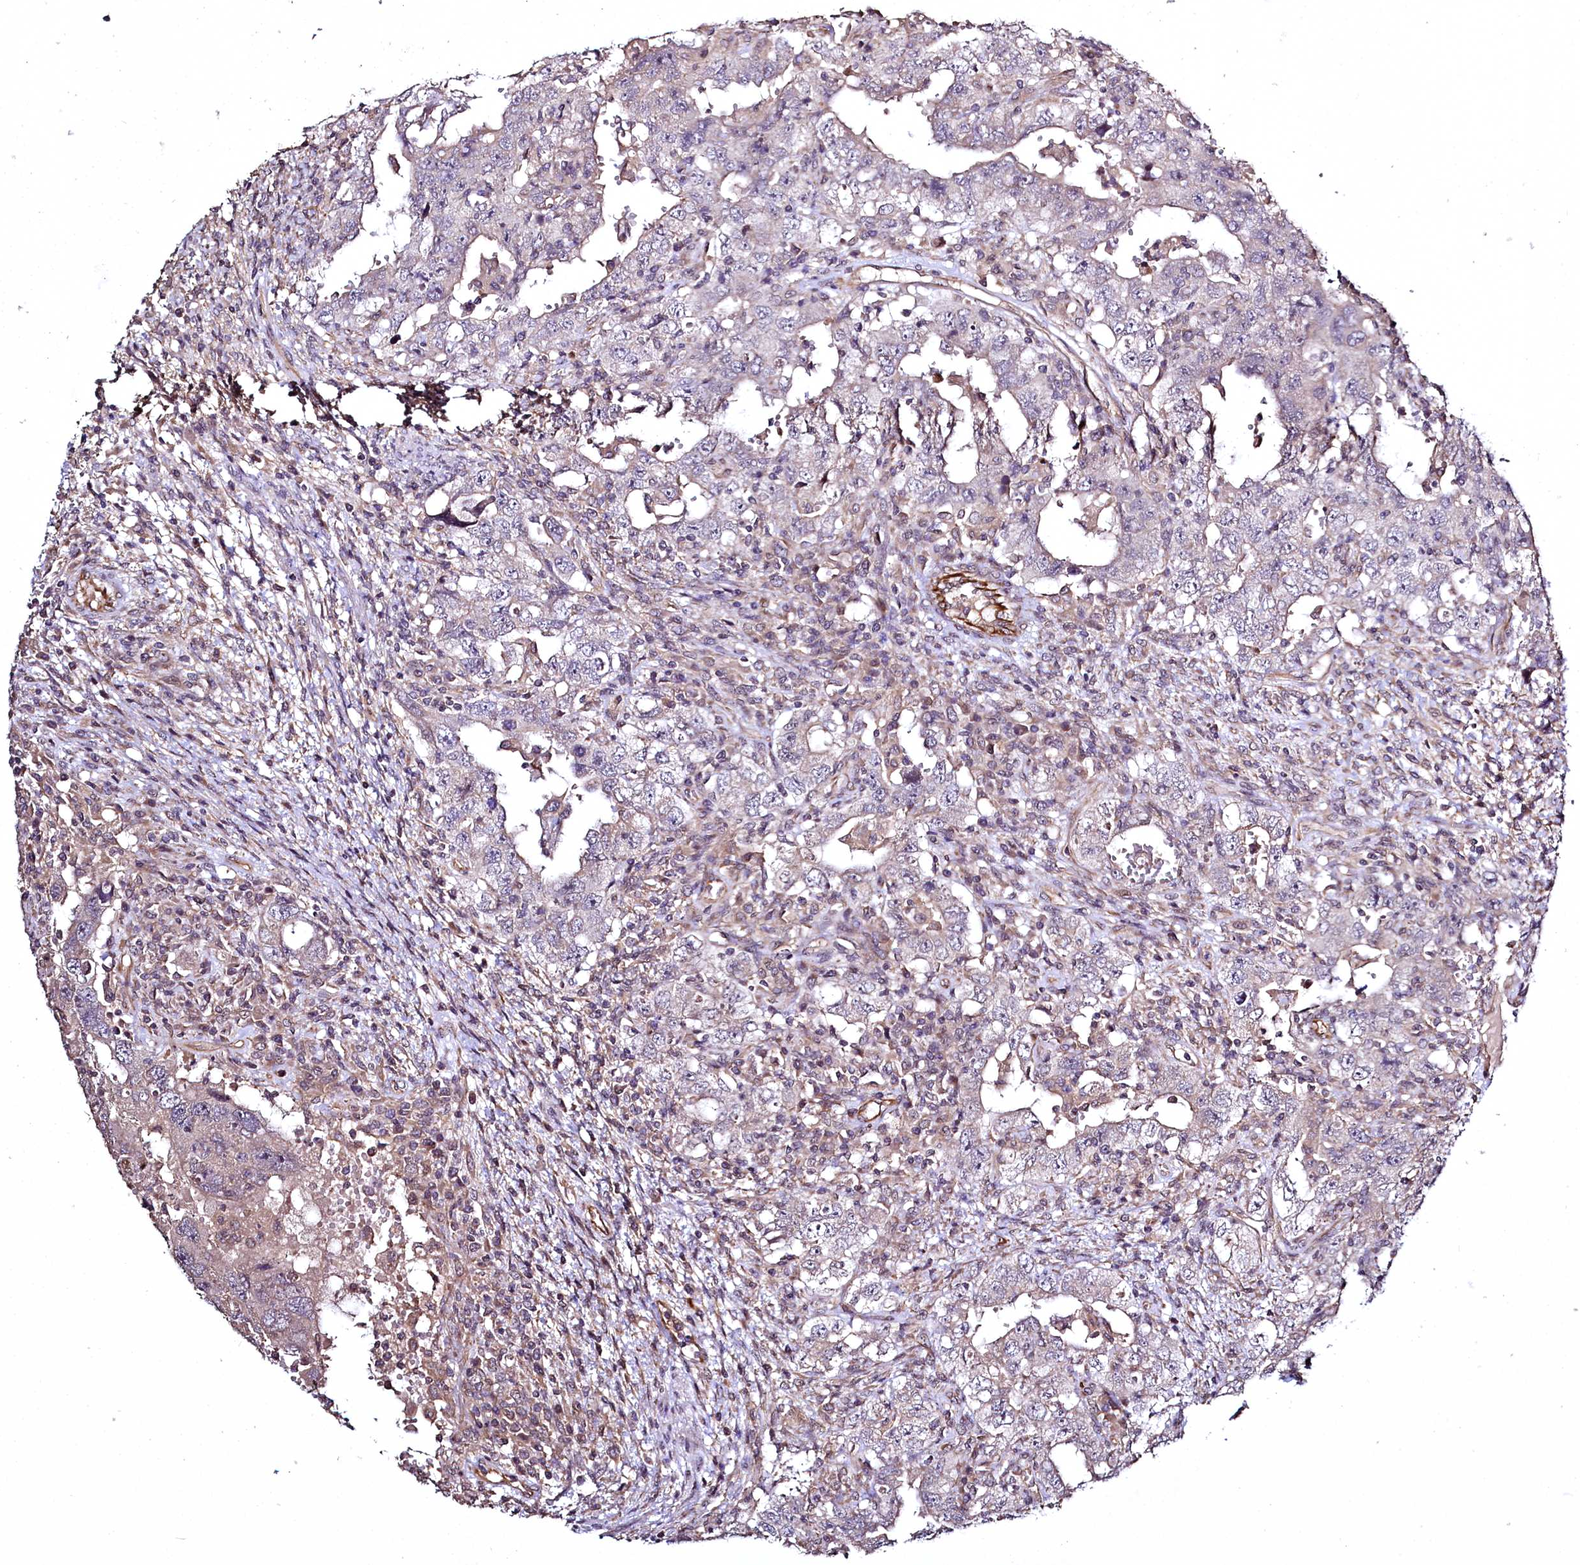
{"staining": {"intensity": "negative", "quantity": "none", "location": "none"}, "tissue": "testis cancer", "cell_type": "Tumor cells", "image_type": "cancer", "snomed": [{"axis": "morphology", "description": "Carcinoma, Embryonal, NOS"}, {"axis": "topography", "description": "Testis"}], "caption": "DAB (3,3'-diaminobenzidine) immunohistochemical staining of testis cancer (embryonal carcinoma) reveals no significant expression in tumor cells.", "gene": "TBCEL", "patient": {"sex": "male", "age": 26}}